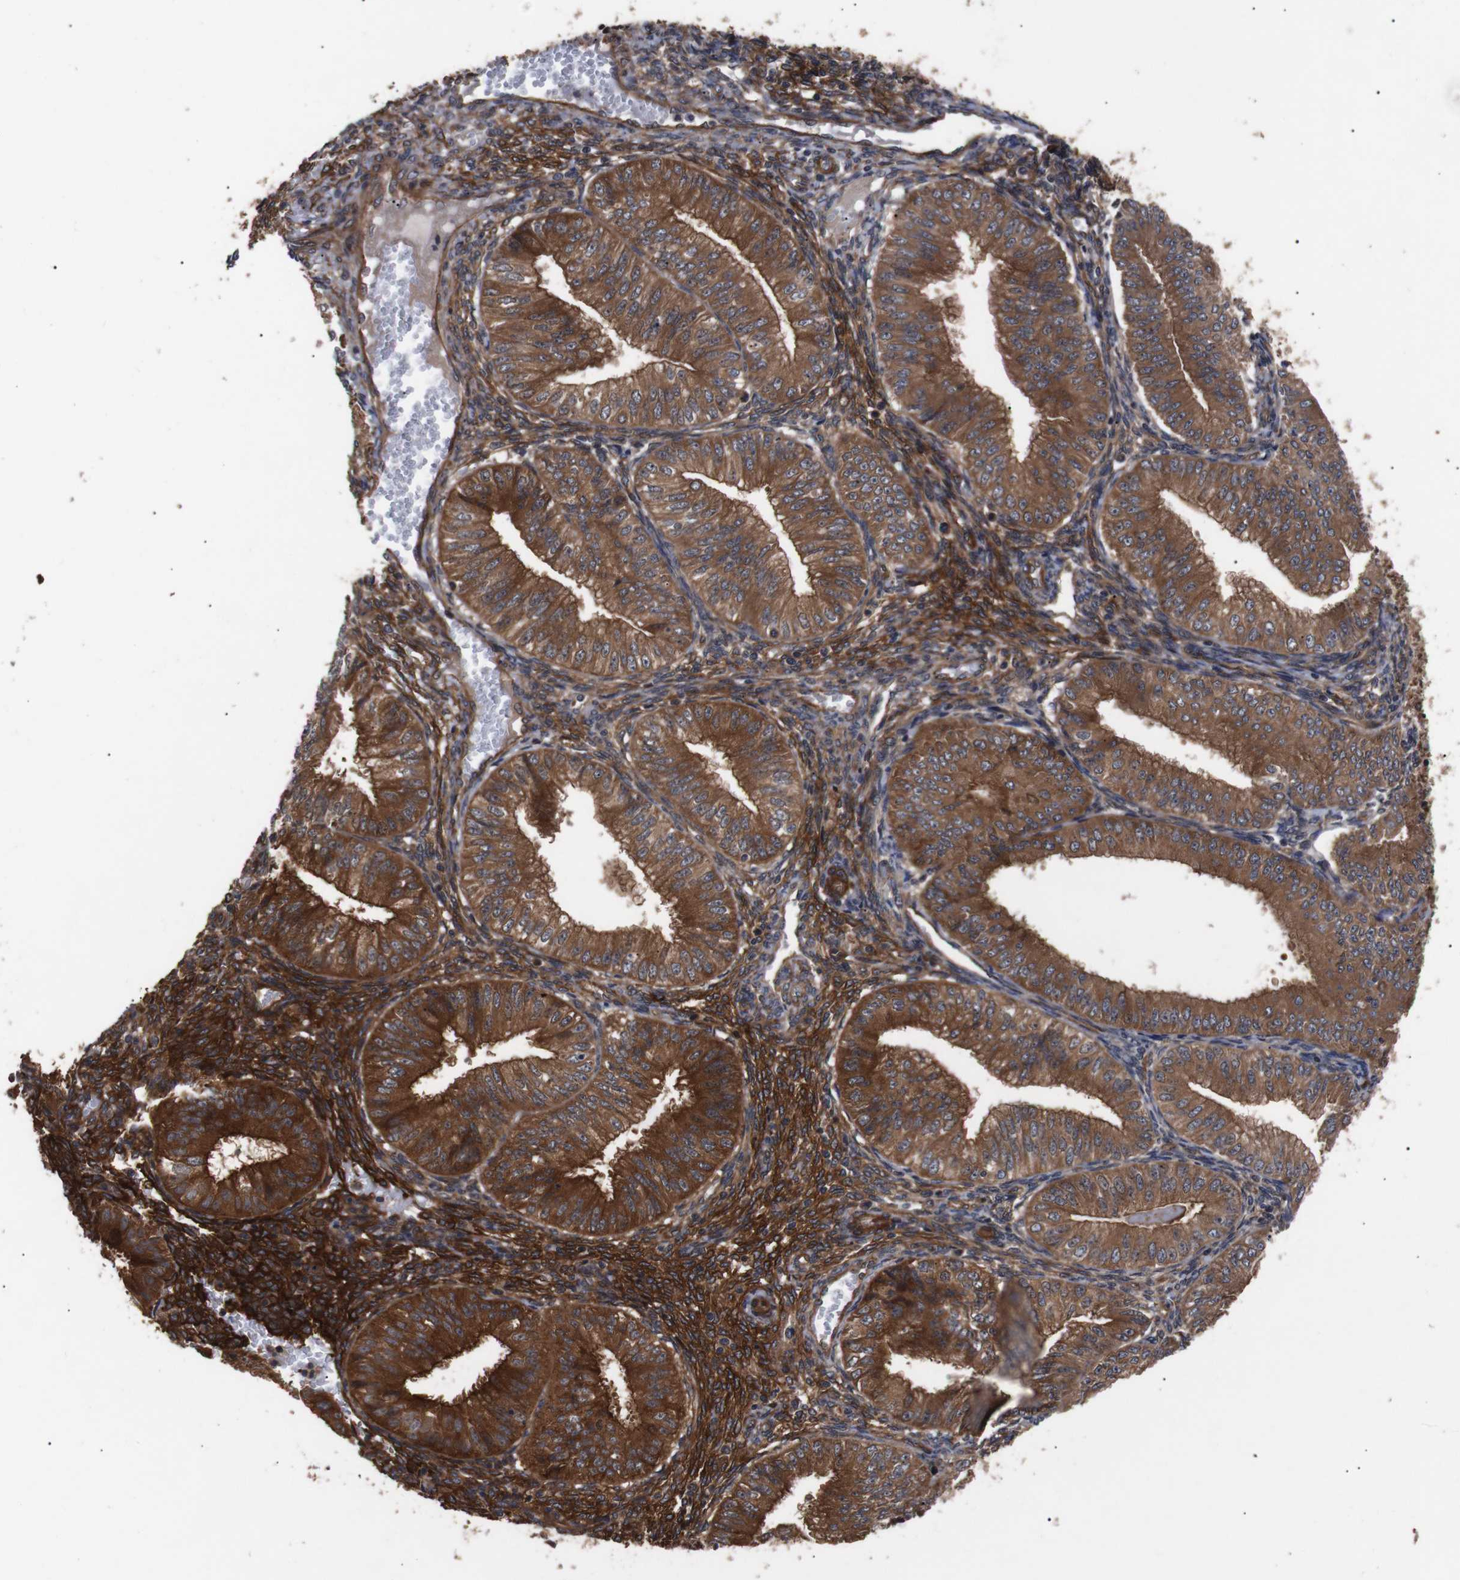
{"staining": {"intensity": "strong", "quantity": ">75%", "location": "cytoplasmic/membranous"}, "tissue": "endometrial cancer", "cell_type": "Tumor cells", "image_type": "cancer", "snomed": [{"axis": "morphology", "description": "Normal tissue, NOS"}, {"axis": "morphology", "description": "Adenocarcinoma, NOS"}, {"axis": "topography", "description": "Endometrium"}], "caption": "Immunohistochemistry image of neoplastic tissue: adenocarcinoma (endometrial) stained using IHC demonstrates high levels of strong protein expression localized specifically in the cytoplasmic/membranous of tumor cells, appearing as a cytoplasmic/membranous brown color.", "gene": "PAWR", "patient": {"sex": "female", "age": 53}}